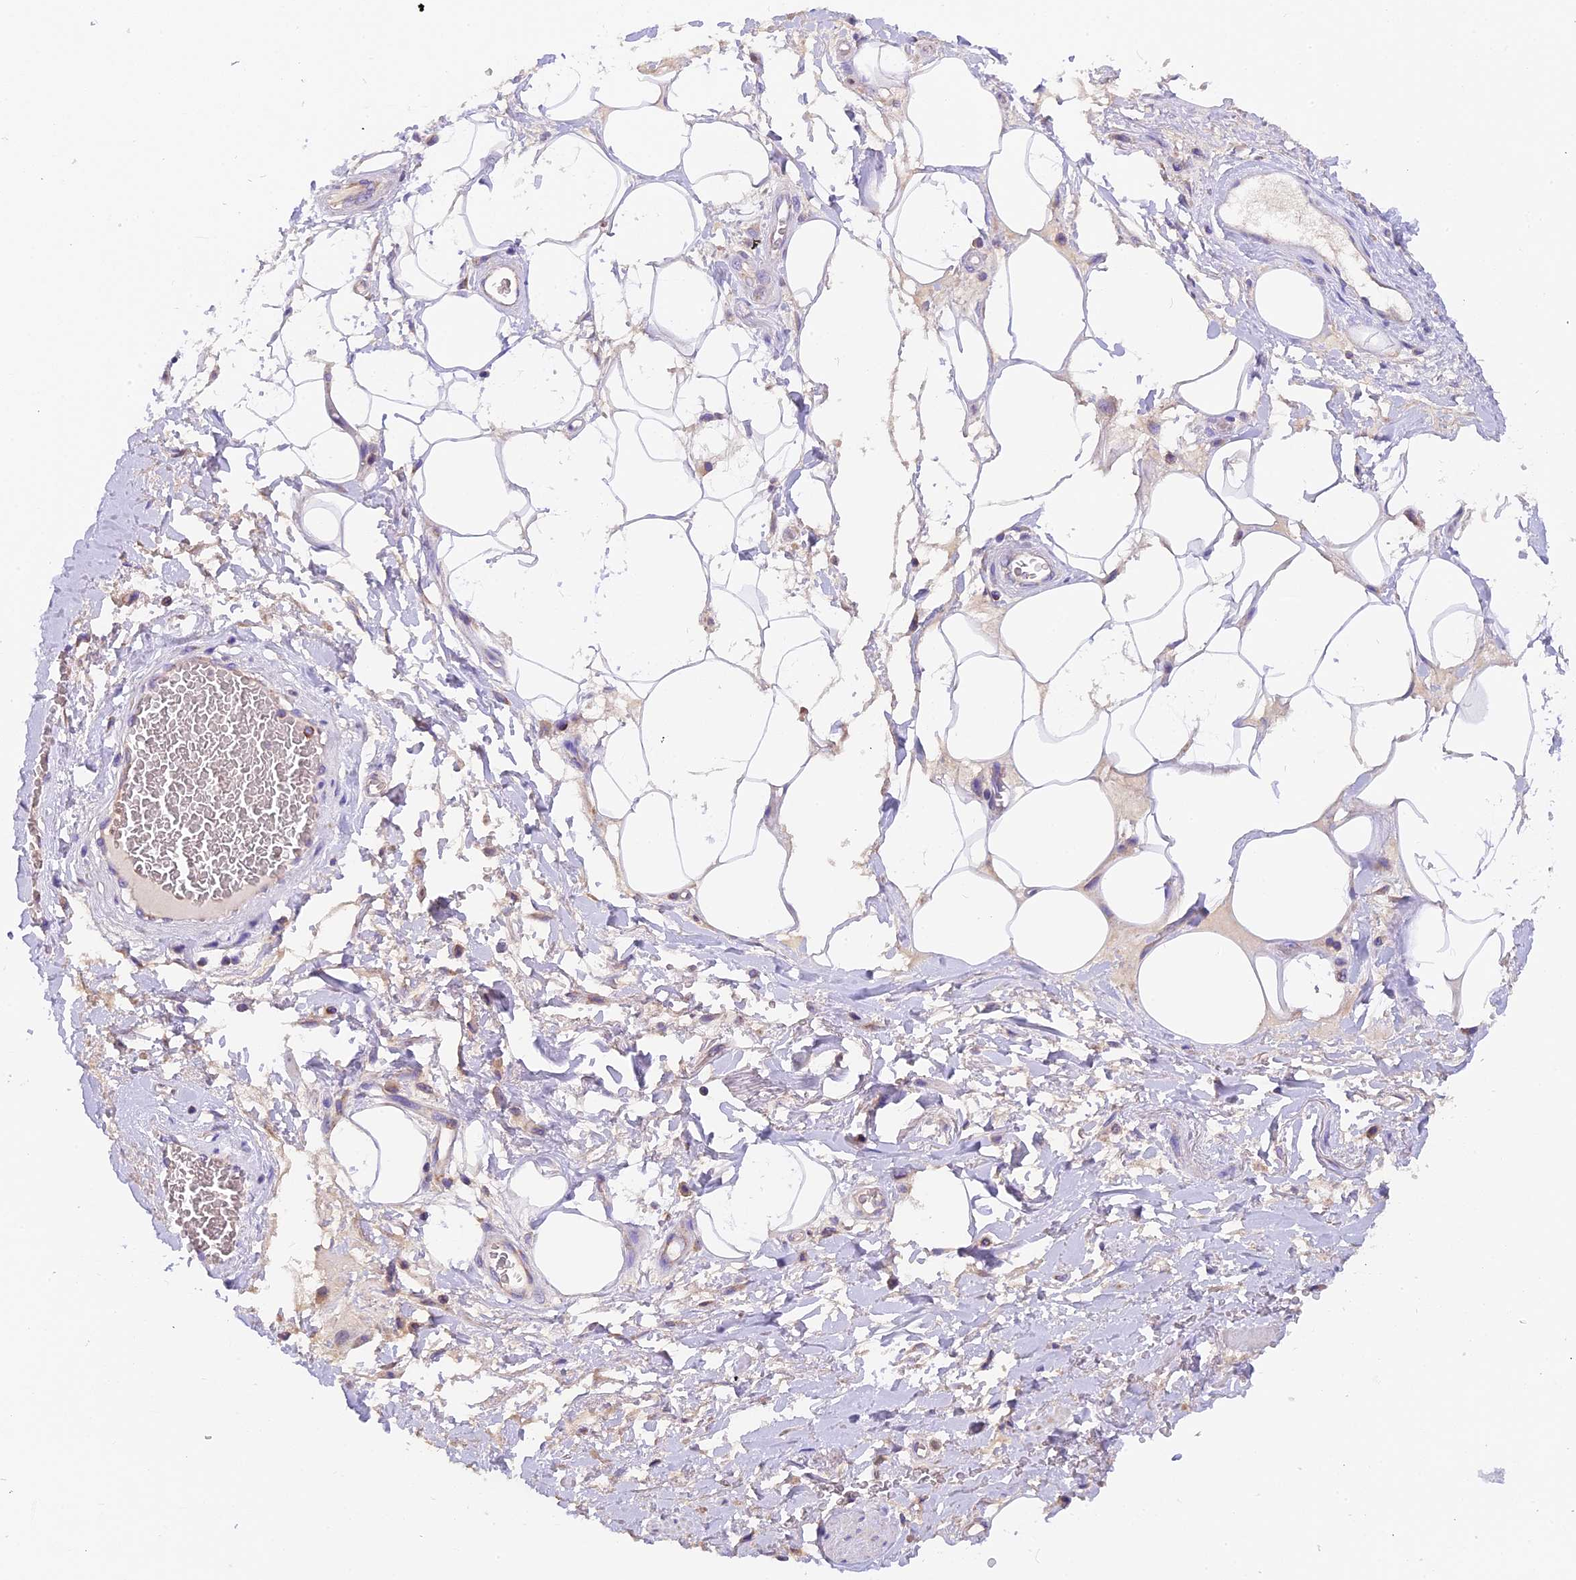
{"staining": {"intensity": "negative", "quantity": "none", "location": "none"}, "tissue": "adipose tissue", "cell_type": "Adipocytes", "image_type": "normal", "snomed": [{"axis": "morphology", "description": "Normal tissue, NOS"}, {"axis": "morphology", "description": "Adenocarcinoma, NOS"}, {"axis": "topography", "description": "Rectum"}, {"axis": "topography", "description": "Vagina"}, {"axis": "topography", "description": "Peripheral nerve tissue"}], "caption": "Adipocytes show no significant positivity in unremarkable adipose tissue. The staining is performed using DAB (3,3'-diaminobenzidine) brown chromogen with nuclei counter-stained in using hematoxylin.", "gene": "MGME1", "patient": {"sex": "female", "age": 71}}